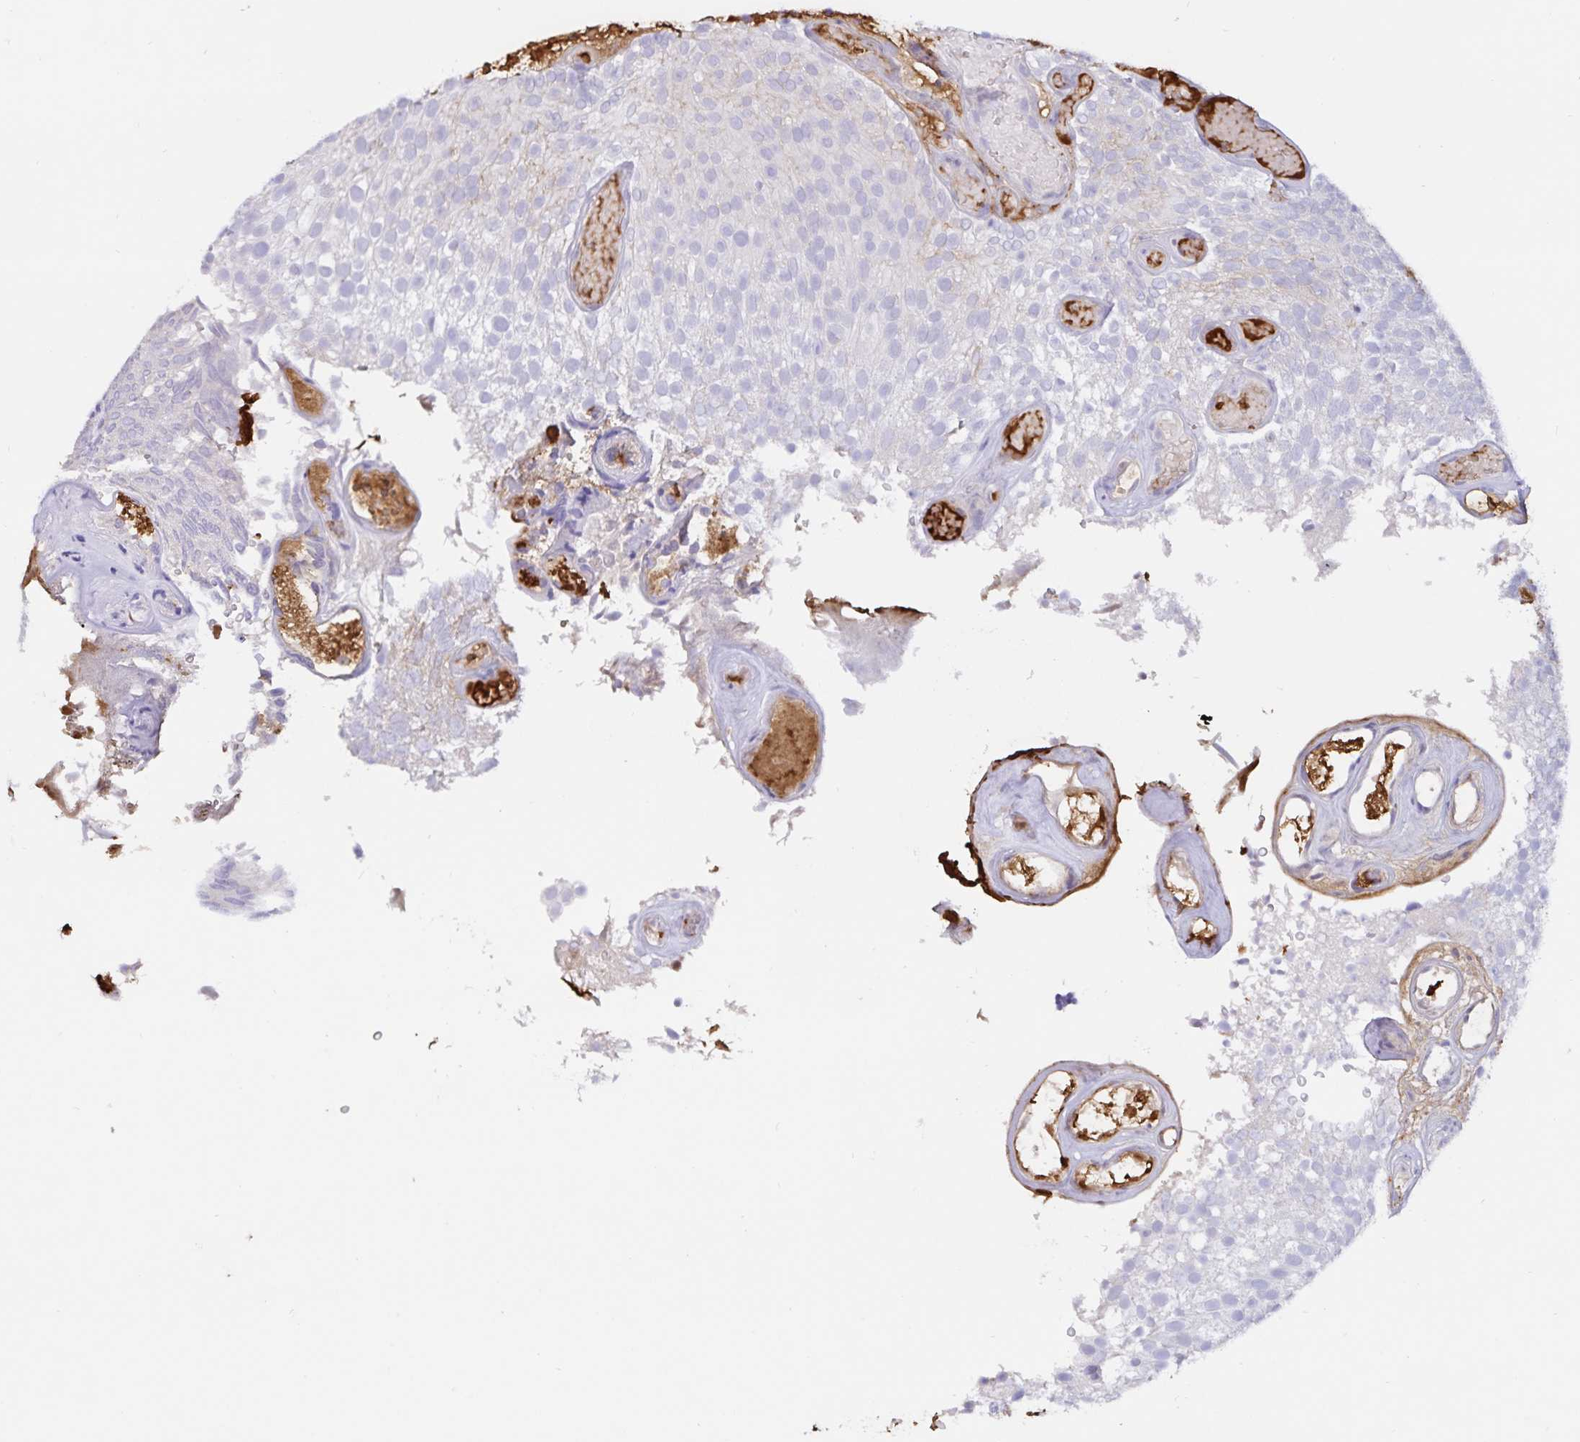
{"staining": {"intensity": "negative", "quantity": "none", "location": "none"}, "tissue": "urothelial cancer", "cell_type": "Tumor cells", "image_type": "cancer", "snomed": [{"axis": "morphology", "description": "Urothelial carcinoma, Low grade"}, {"axis": "topography", "description": "Urinary bladder"}], "caption": "The micrograph displays no significant staining in tumor cells of urothelial cancer.", "gene": "FGG", "patient": {"sex": "male", "age": 78}}